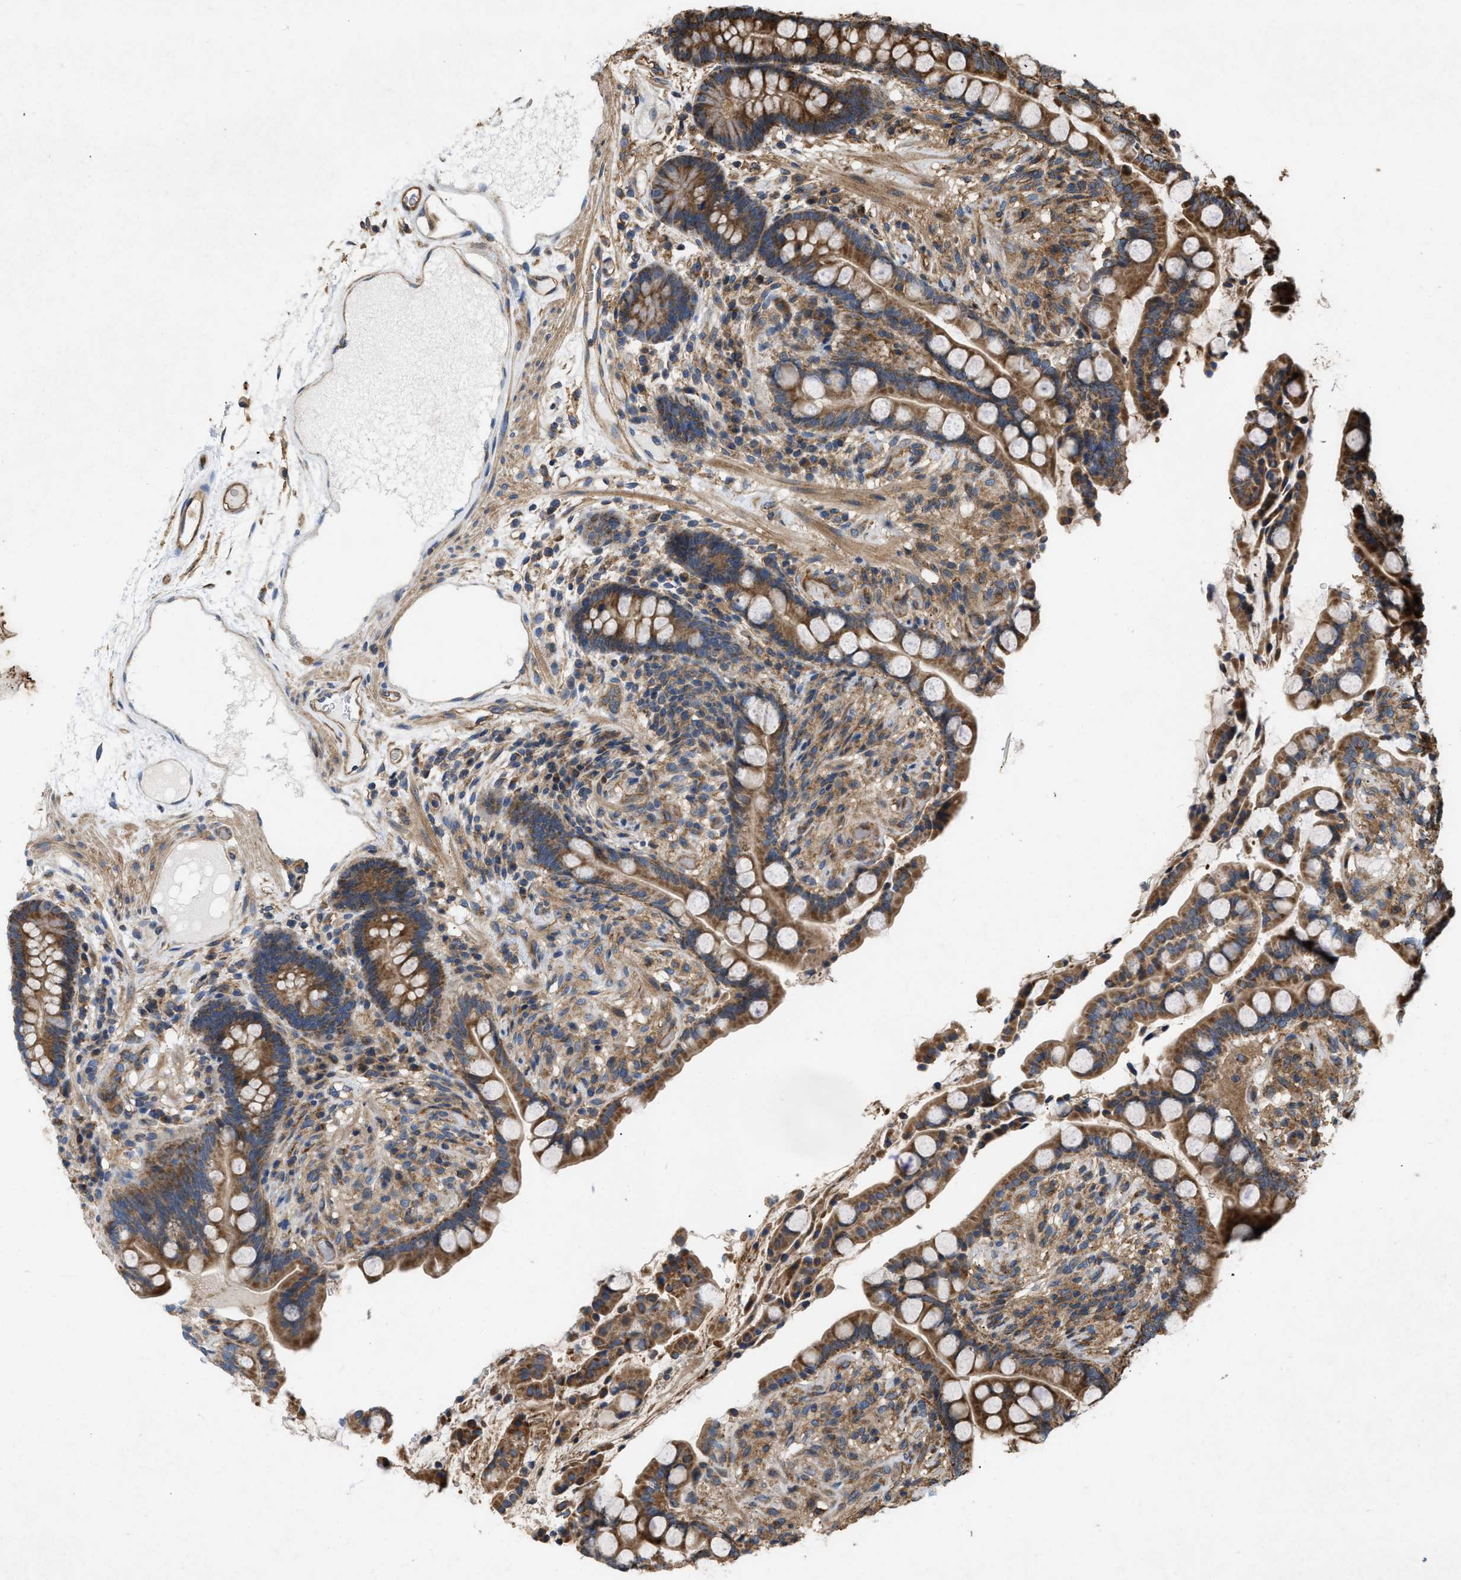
{"staining": {"intensity": "moderate", "quantity": ">75%", "location": "cytoplasmic/membranous"}, "tissue": "colon", "cell_type": "Endothelial cells", "image_type": "normal", "snomed": [{"axis": "morphology", "description": "Normal tissue, NOS"}, {"axis": "topography", "description": "Colon"}], "caption": "Moderate cytoplasmic/membranous positivity is seen in about >75% of endothelial cells in unremarkable colon.", "gene": "GNB4", "patient": {"sex": "male", "age": 73}}